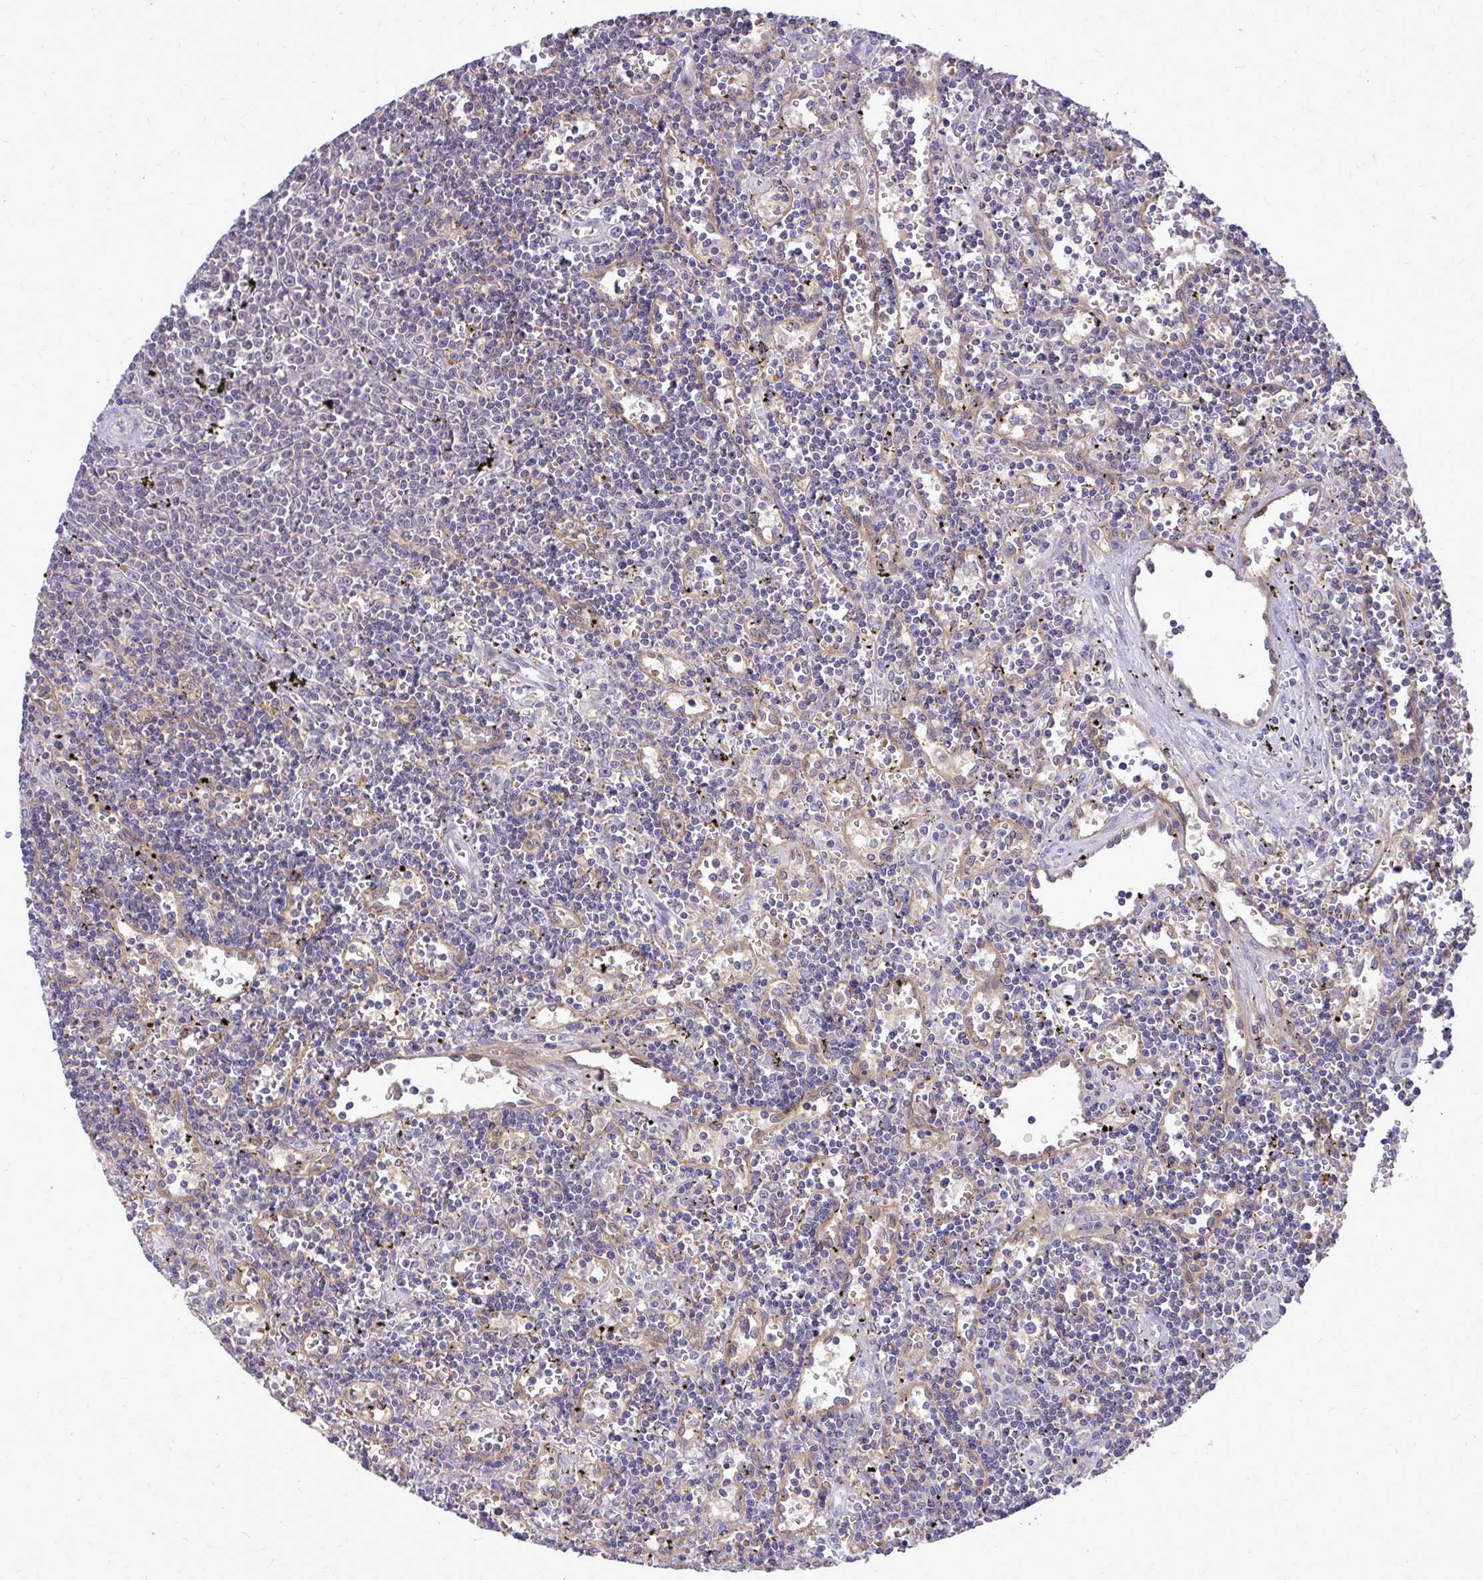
{"staining": {"intensity": "negative", "quantity": "none", "location": "none"}, "tissue": "lymphoma", "cell_type": "Tumor cells", "image_type": "cancer", "snomed": [{"axis": "morphology", "description": "Malignant lymphoma, non-Hodgkin's type, Low grade"}, {"axis": "topography", "description": "Spleen"}], "caption": "Micrograph shows no significant protein expression in tumor cells of low-grade malignant lymphoma, non-Hodgkin's type.", "gene": "DPY19L1", "patient": {"sex": "male", "age": 60}}